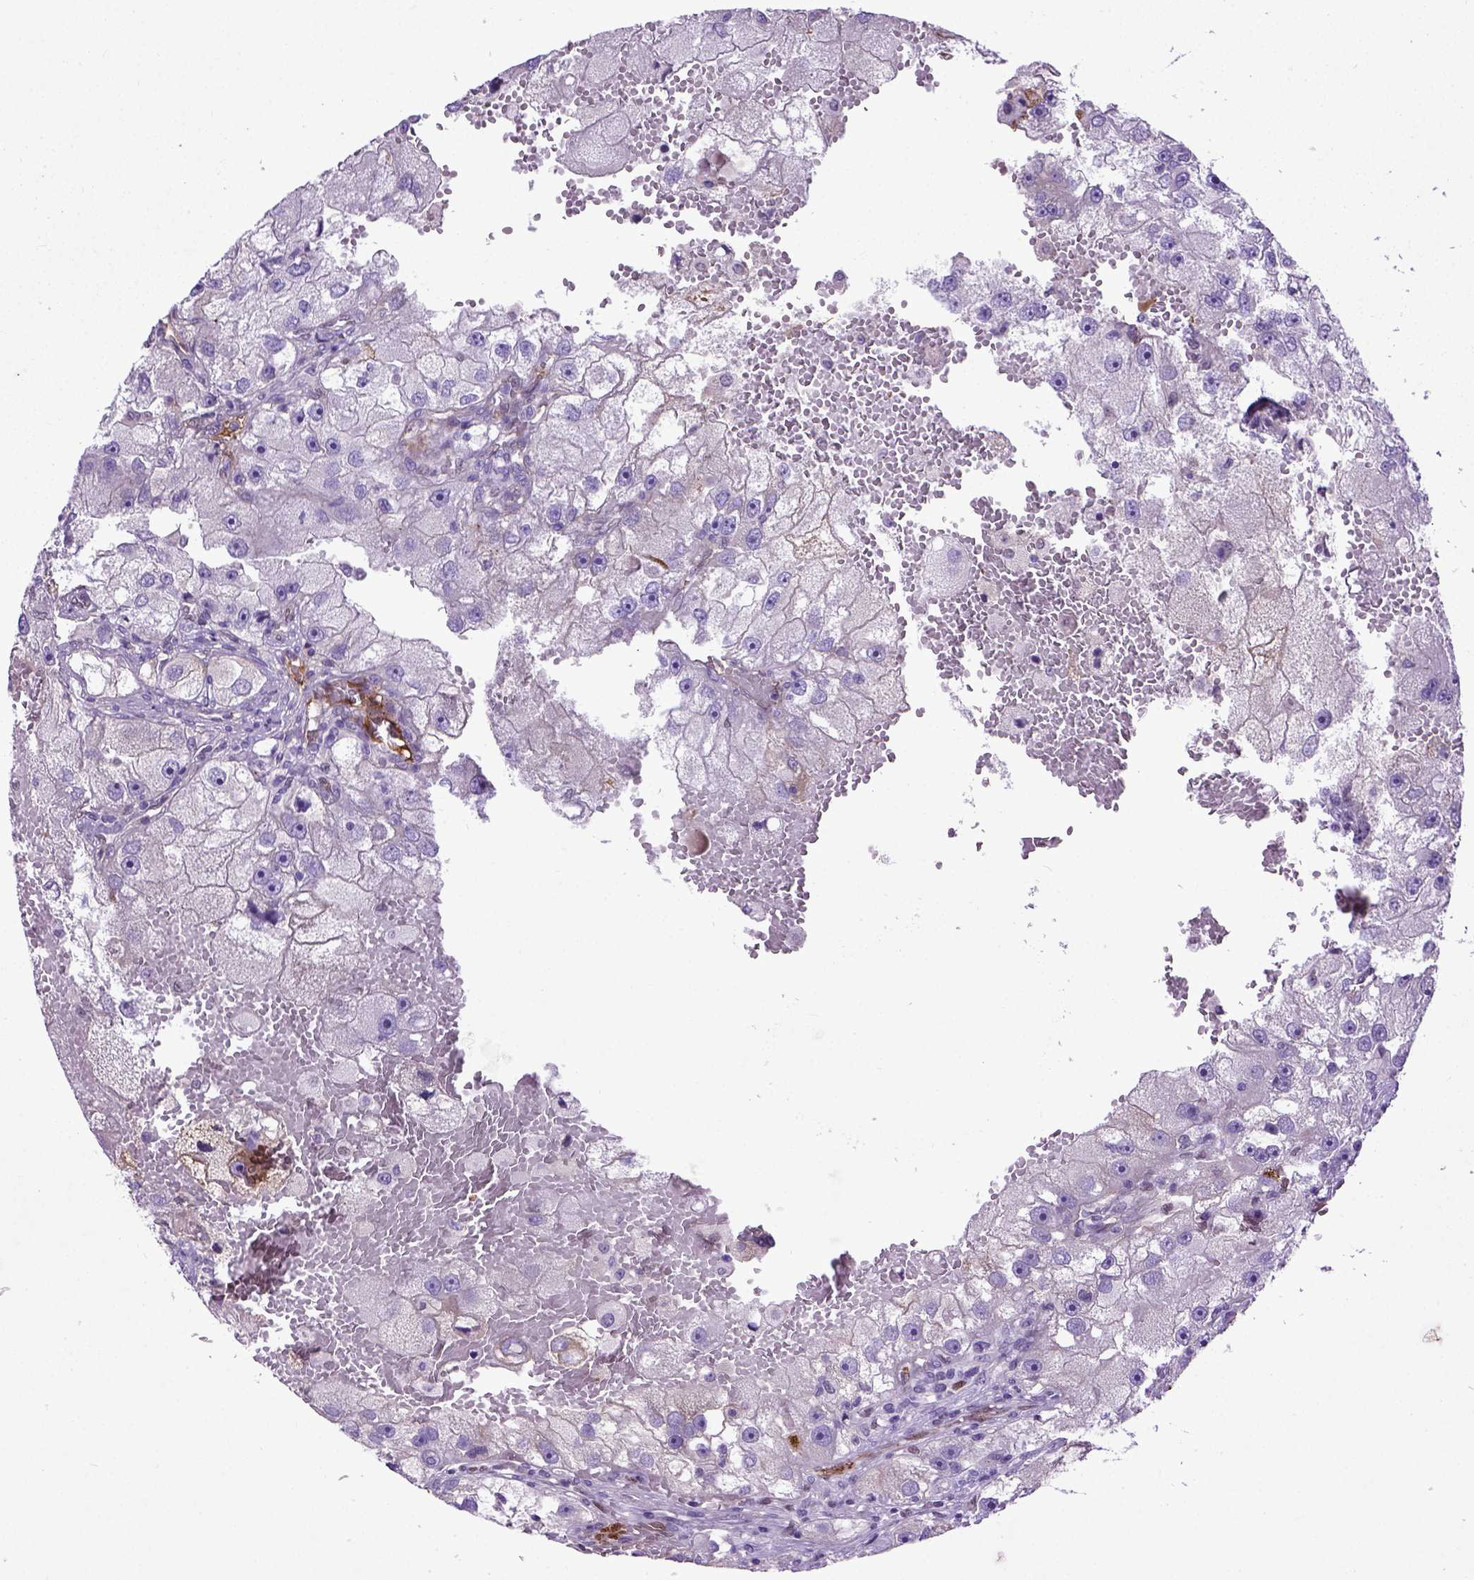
{"staining": {"intensity": "negative", "quantity": "none", "location": "none"}, "tissue": "renal cancer", "cell_type": "Tumor cells", "image_type": "cancer", "snomed": [{"axis": "morphology", "description": "Adenocarcinoma, NOS"}, {"axis": "topography", "description": "Kidney"}], "caption": "Protein analysis of renal adenocarcinoma demonstrates no significant positivity in tumor cells.", "gene": "ADAMTS8", "patient": {"sex": "male", "age": 63}}